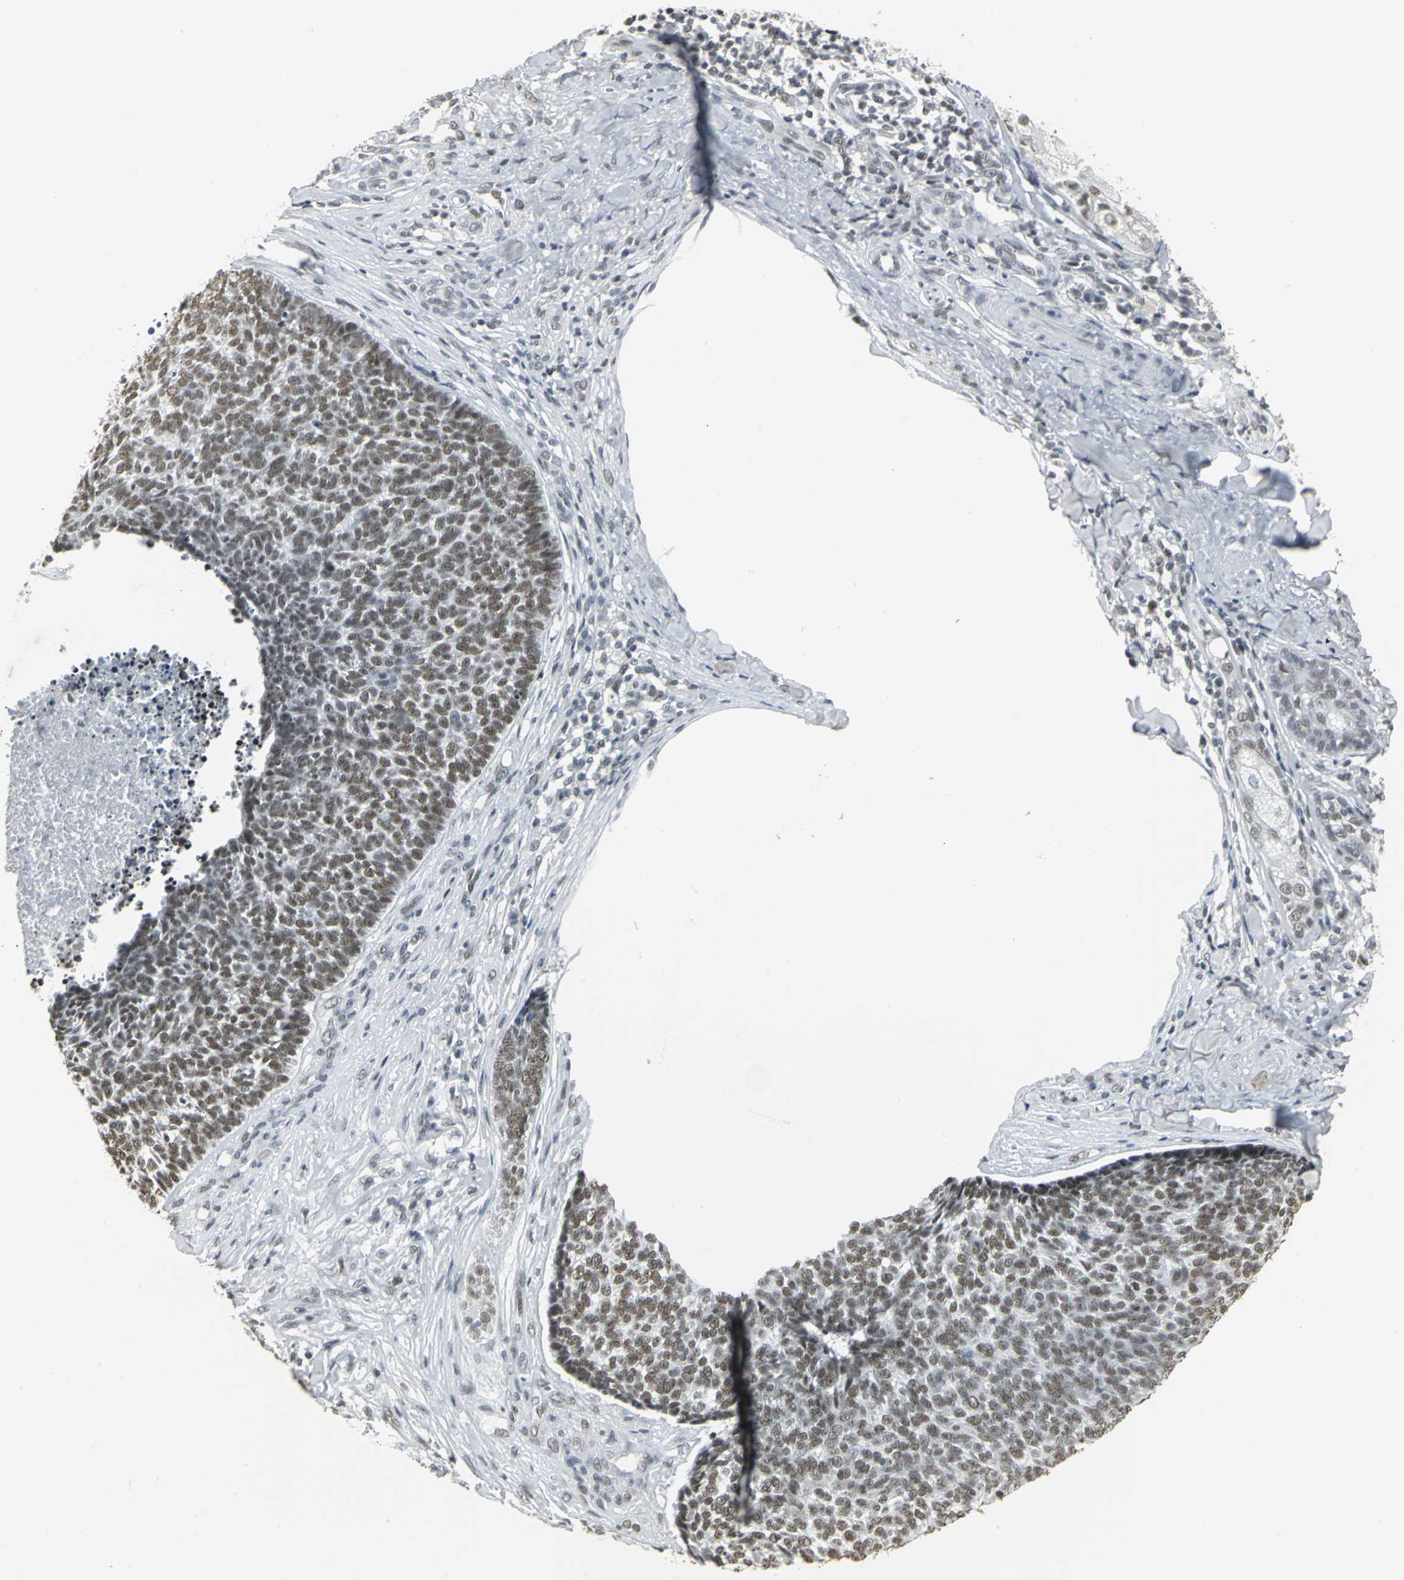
{"staining": {"intensity": "strong", "quantity": ">75%", "location": "nuclear"}, "tissue": "skin cancer", "cell_type": "Tumor cells", "image_type": "cancer", "snomed": [{"axis": "morphology", "description": "Basal cell carcinoma"}, {"axis": "topography", "description": "Skin"}], "caption": "A brown stain labels strong nuclear positivity of a protein in skin basal cell carcinoma tumor cells.", "gene": "CBX3", "patient": {"sex": "male", "age": 84}}